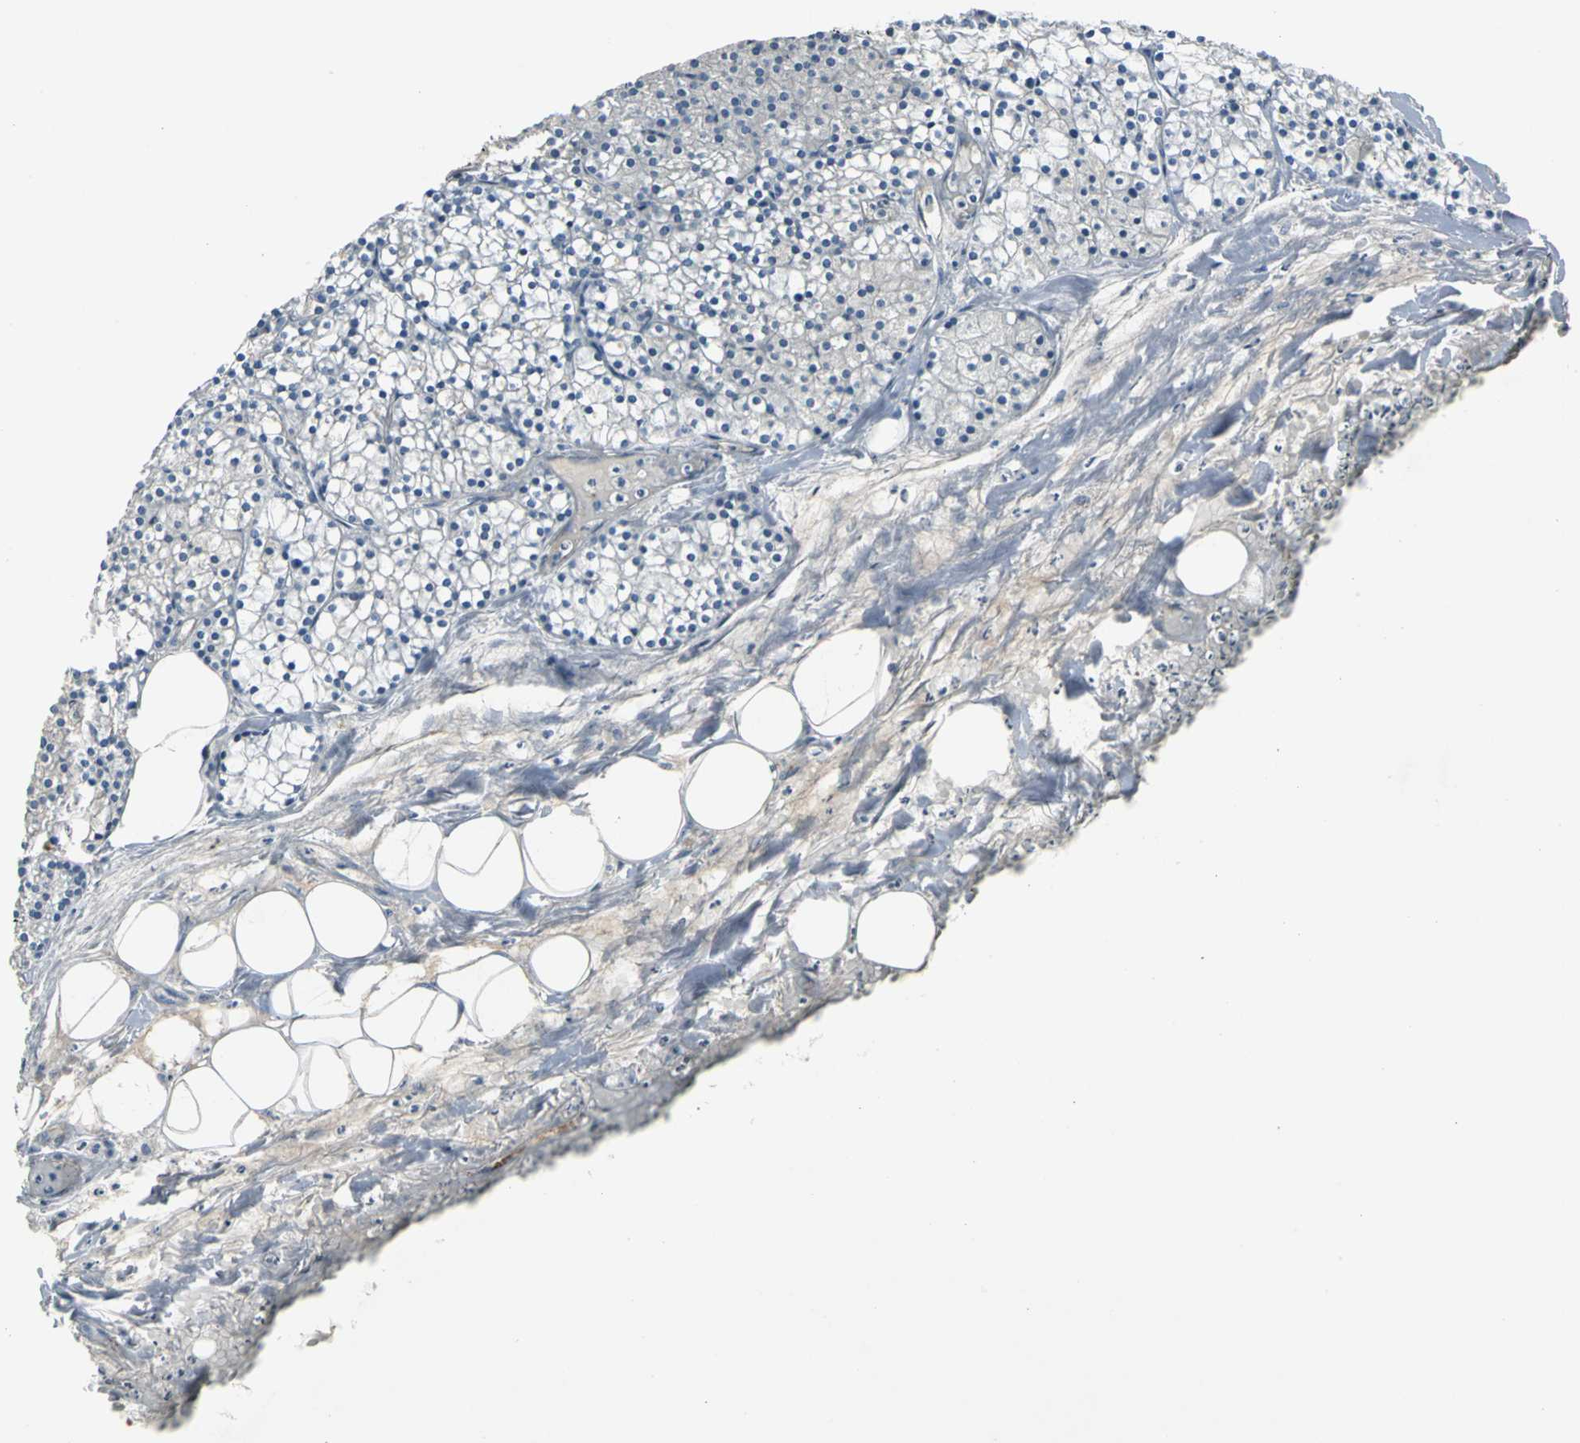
{"staining": {"intensity": "negative", "quantity": "none", "location": "none"}, "tissue": "parathyroid gland", "cell_type": "Glandular cells", "image_type": "normal", "snomed": [{"axis": "morphology", "description": "Normal tissue, NOS"}, {"axis": "topography", "description": "Parathyroid gland"}], "caption": "Histopathology image shows no protein positivity in glandular cells of unremarkable parathyroid gland.", "gene": "SELP", "patient": {"sex": "female", "age": 63}}